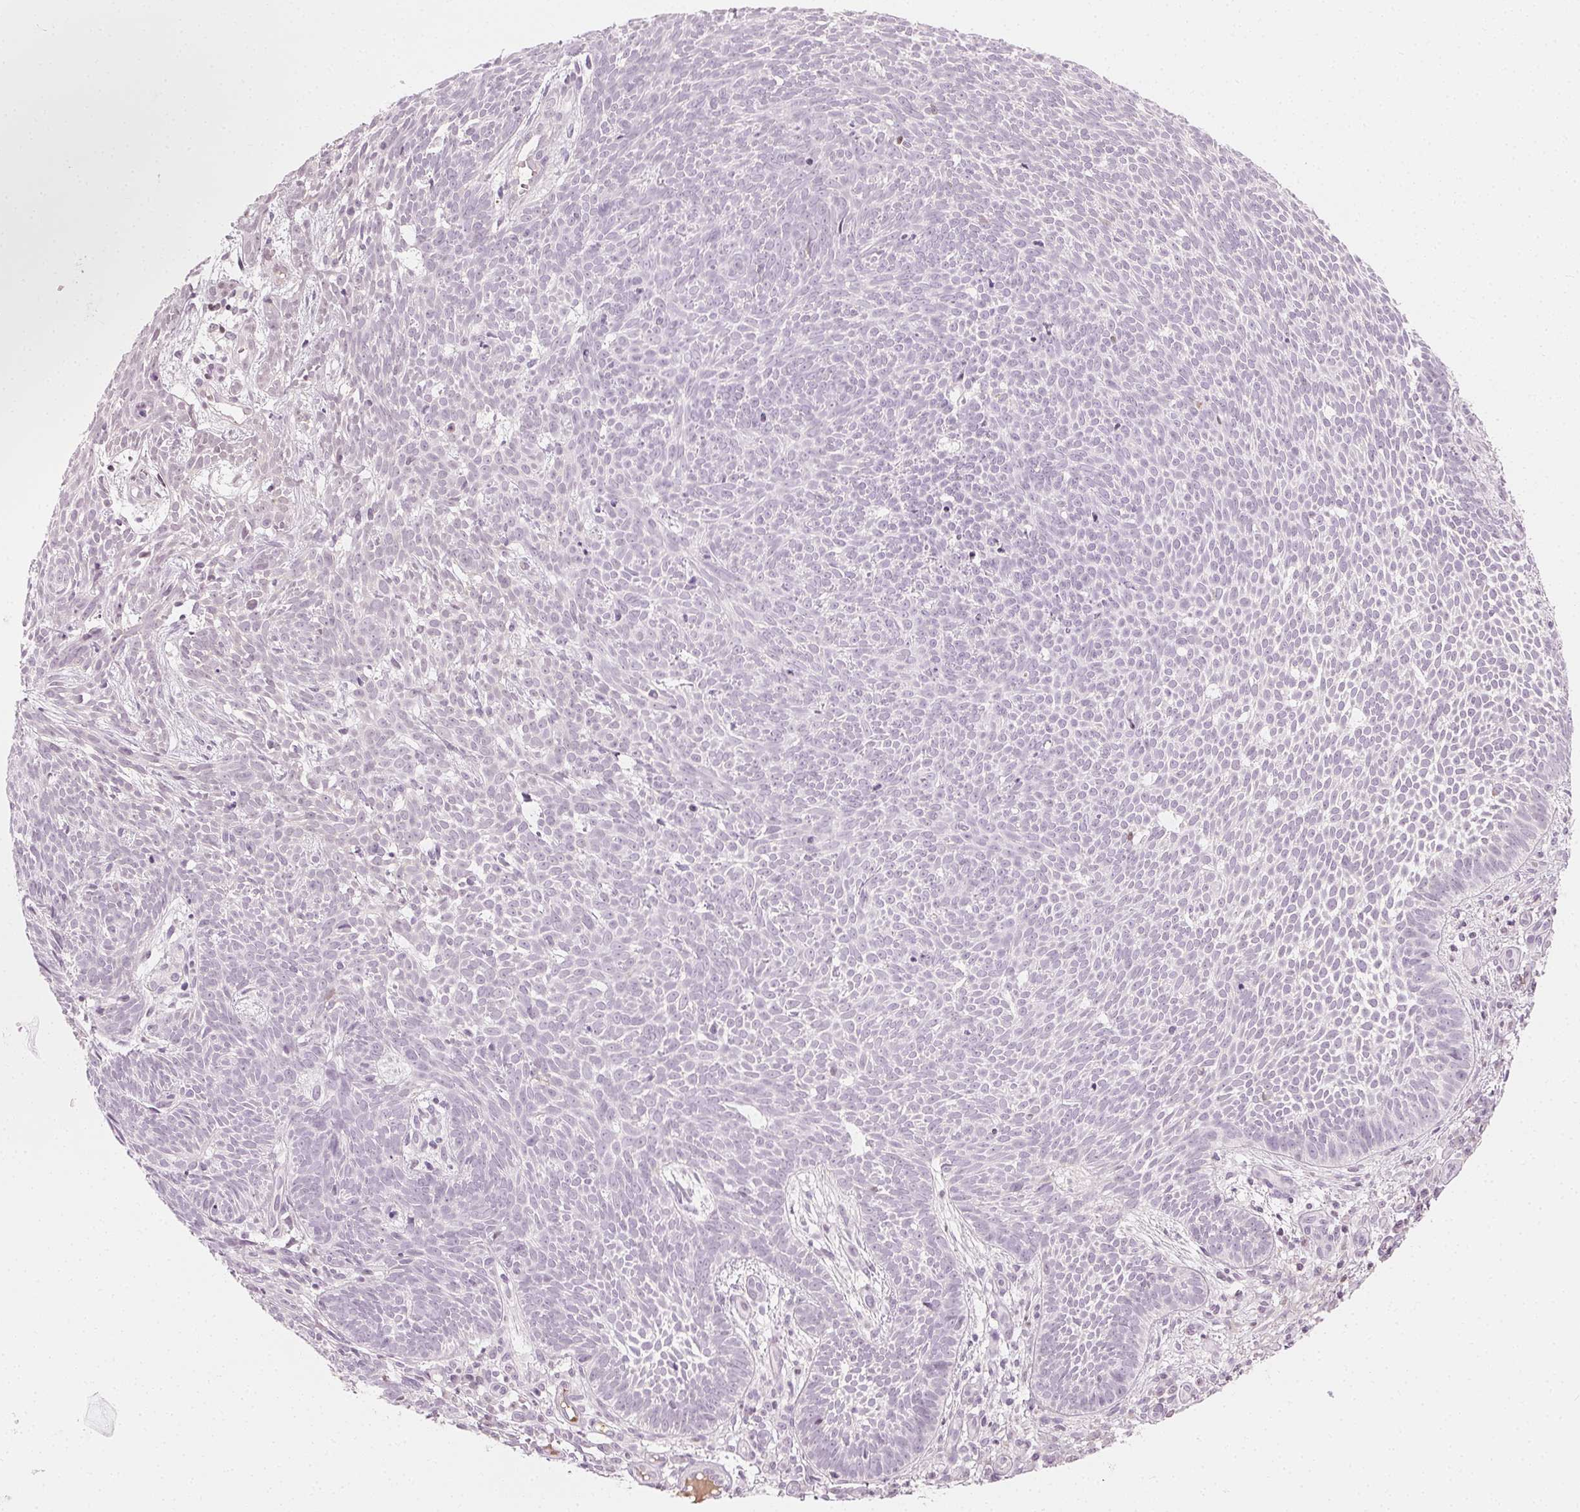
{"staining": {"intensity": "negative", "quantity": "none", "location": "none"}, "tissue": "skin cancer", "cell_type": "Tumor cells", "image_type": "cancer", "snomed": [{"axis": "morphology", "description": "Basal cell carcinoma"}, {"axis": "topography", "description": "Skin"}], "caption": "This image is of skin cancer stained with immunohistochemistry to label a protein in brown with the nuclei are counter-stained blue. There is no positivity in tumor cells.", "gene": "AFM", "patient": {"sex": "male", "age": 59}}